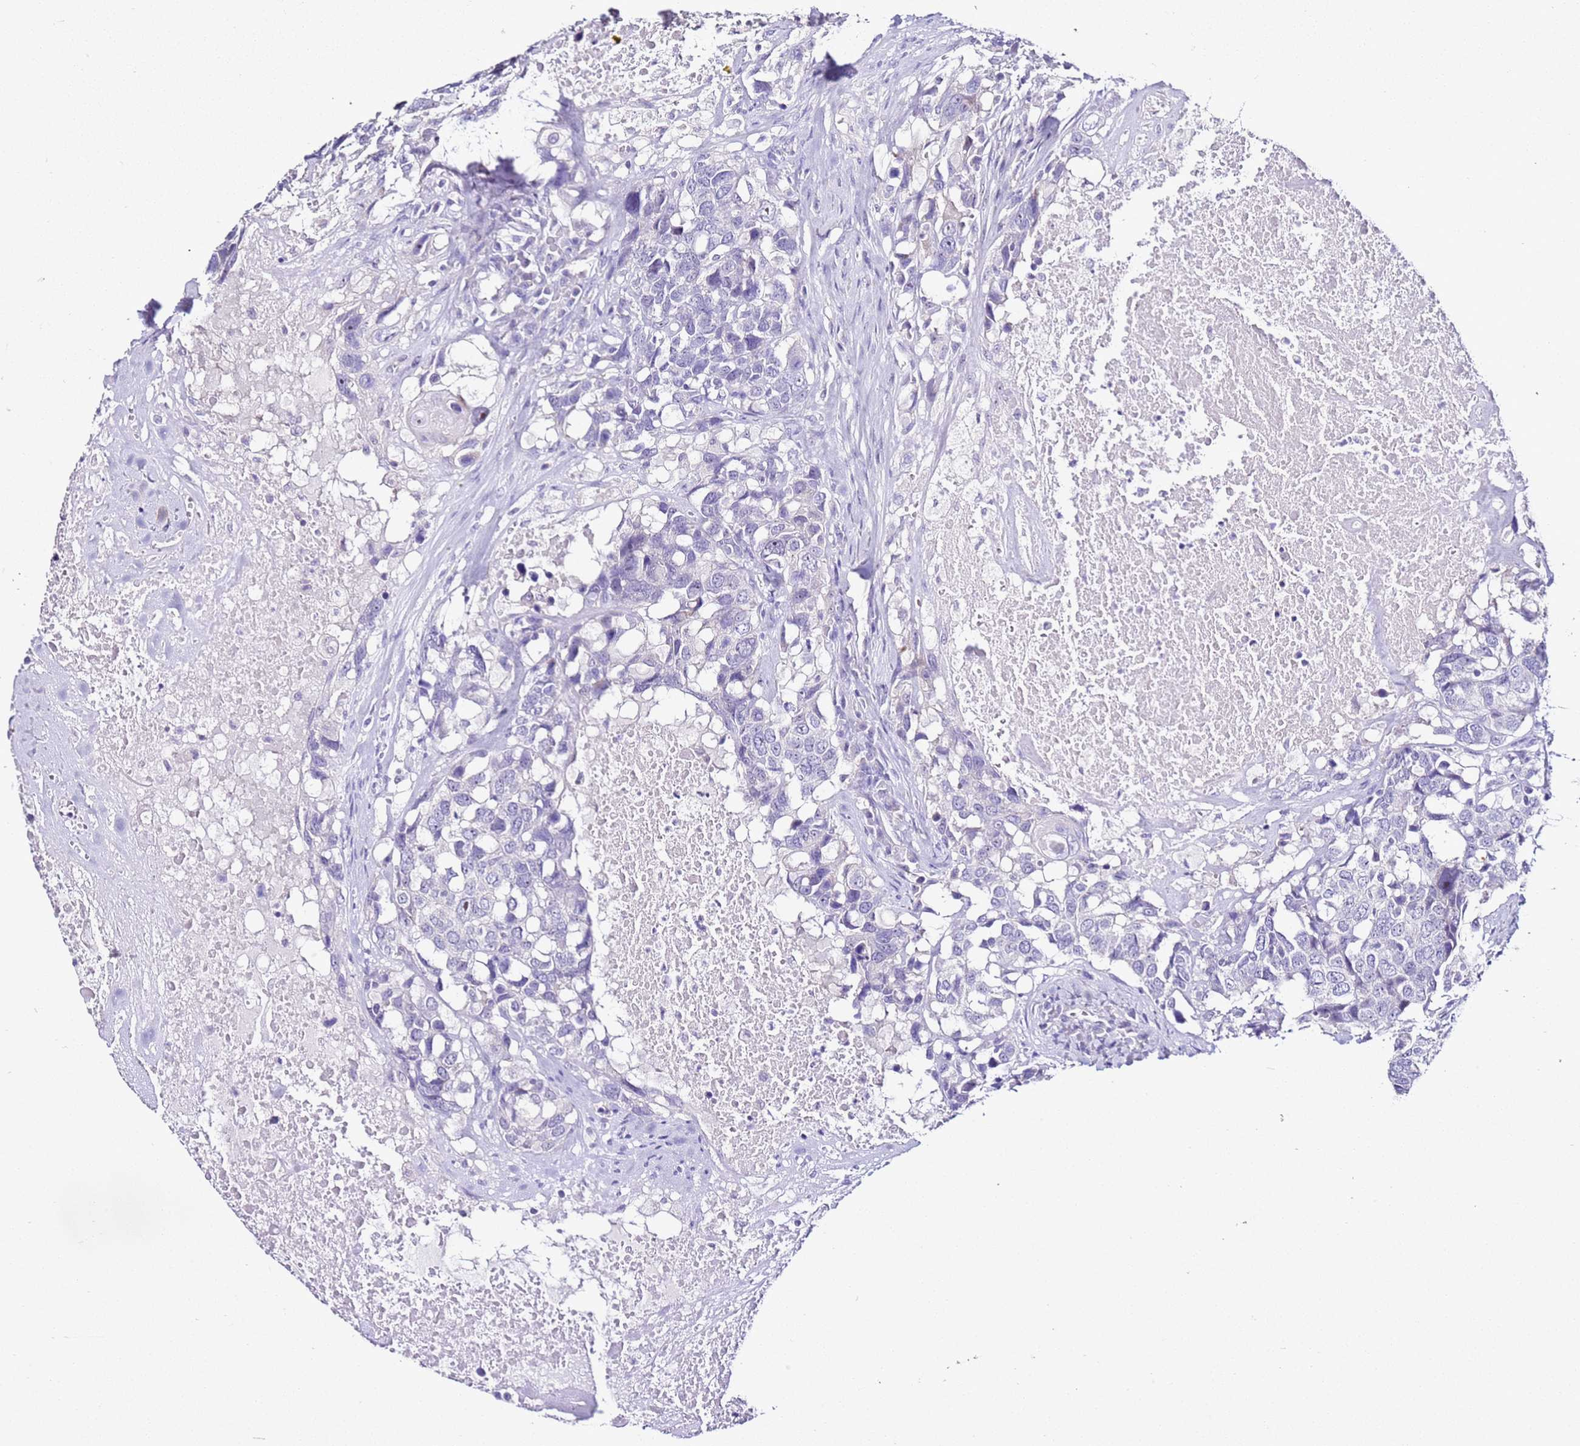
{"staining": {"intensity": "negative", "quantity": "none", "location": "none"}, "tissue": "head and neck cancer", "cell_type": "Tumor cells", "image_type": "cancer", "snomed": [{"axis": "morphology", "description": "Squamous cell carcinoma, NOS"}, {"axis": "topography", "description": "Head-Neck"}], "caption": "There is no significant expression in tumor cells of head and neck cancer (squamous cell carcinoma).", "gene": "HGD", "patient": {"sex": "male", "age": 66}}